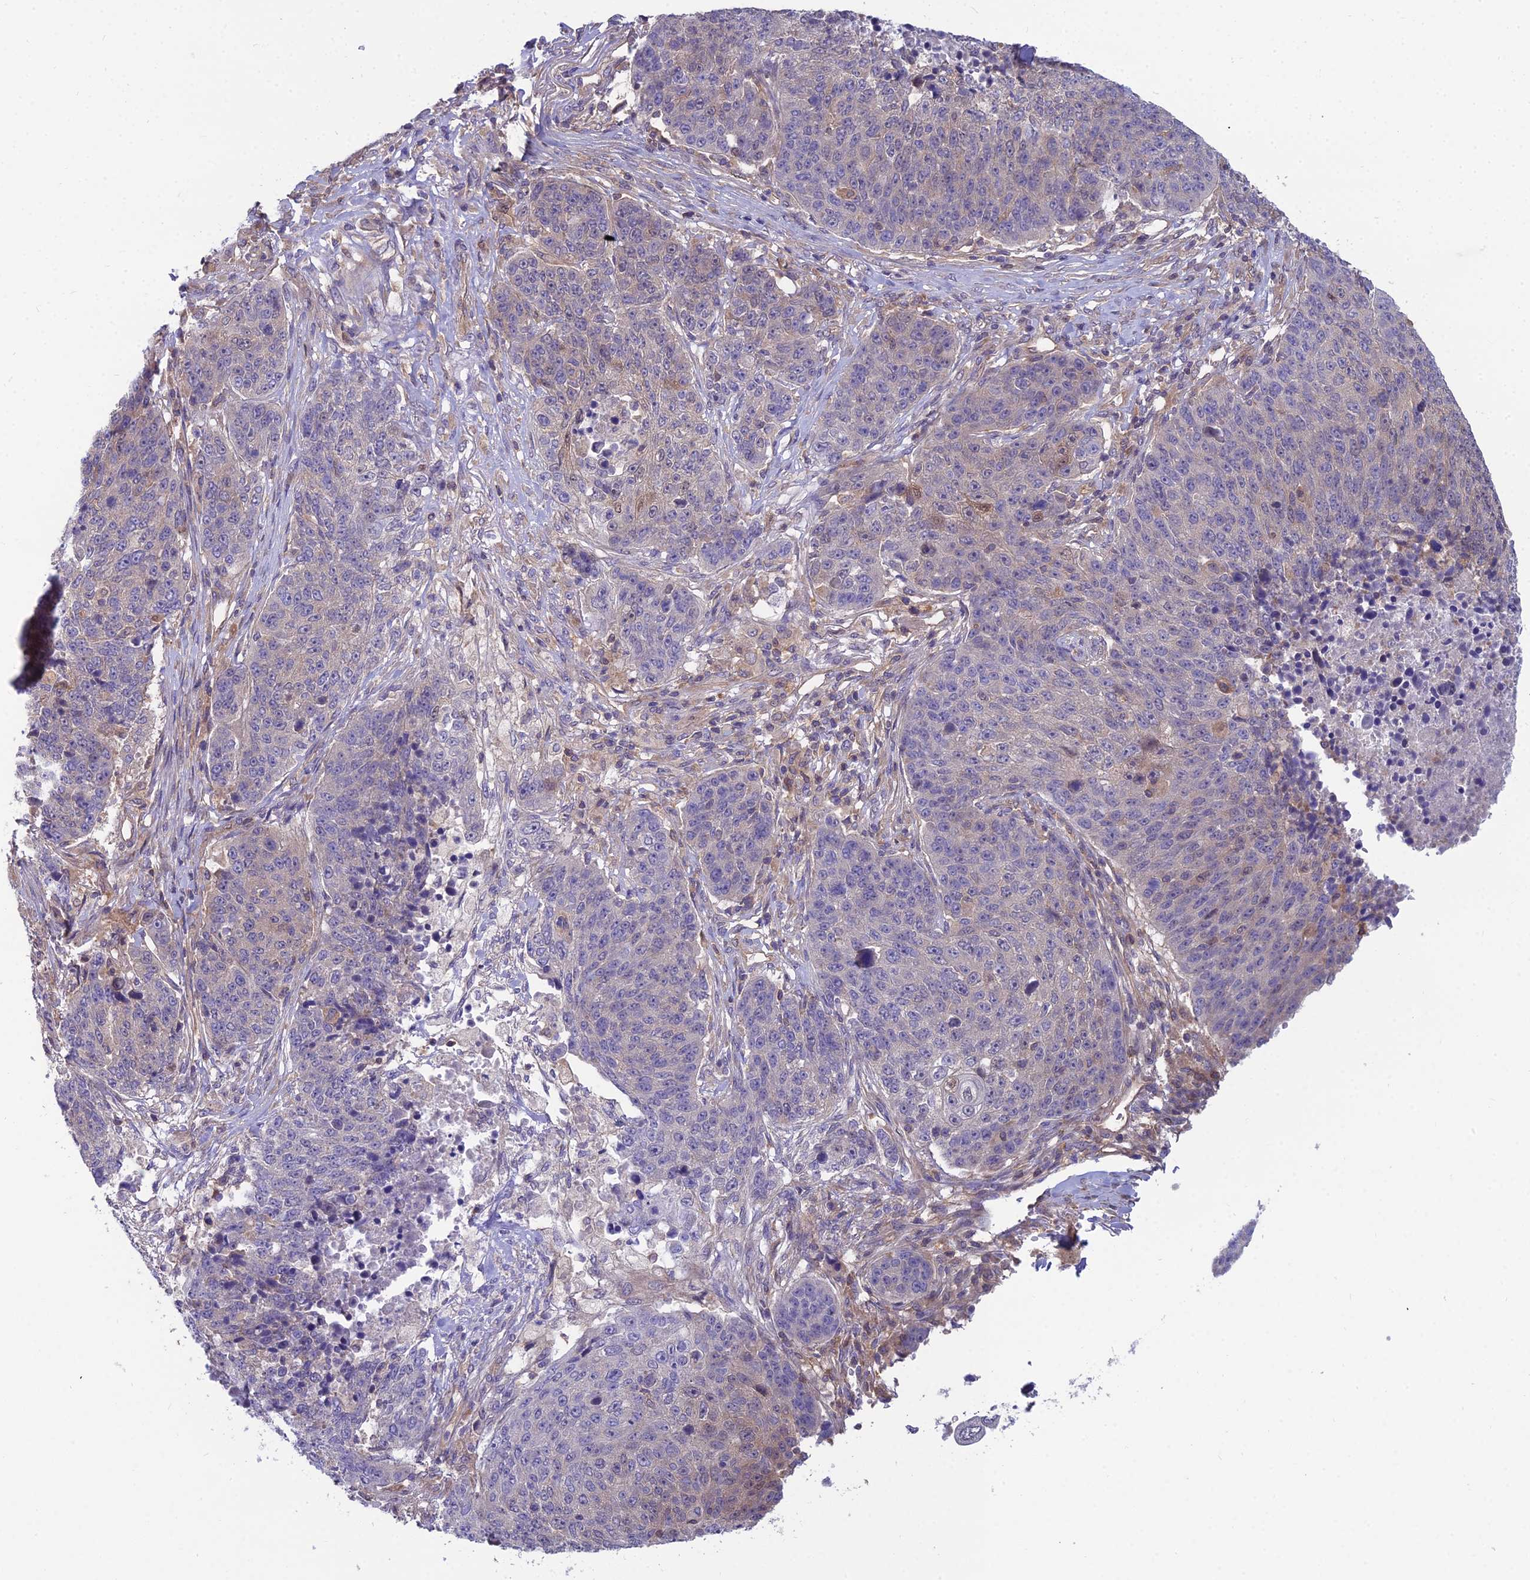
{"staining": {"intensity": "negative", "quantity": "none", "location": "none"}, "tissue": "lung cancer", "cell_type": "Tumor cells", "image_type": "cancer", "snomed": [{"axis": "morphology", "description": "Normal tissue, NOS"}, {"axis": "morphology", "description": "Squamous cell carcinoma, NOS"}, {"axis": "topography", "description": "Lymph node"}, {"axis": "topography", "description": "Lung"}], "caption": "Human lung cancer stained for a protein using immunohistochemistry (IHC) shows no staining in tumor cells.", "gene": "MVD", "patient": {"sex": "male", "age": 66}}